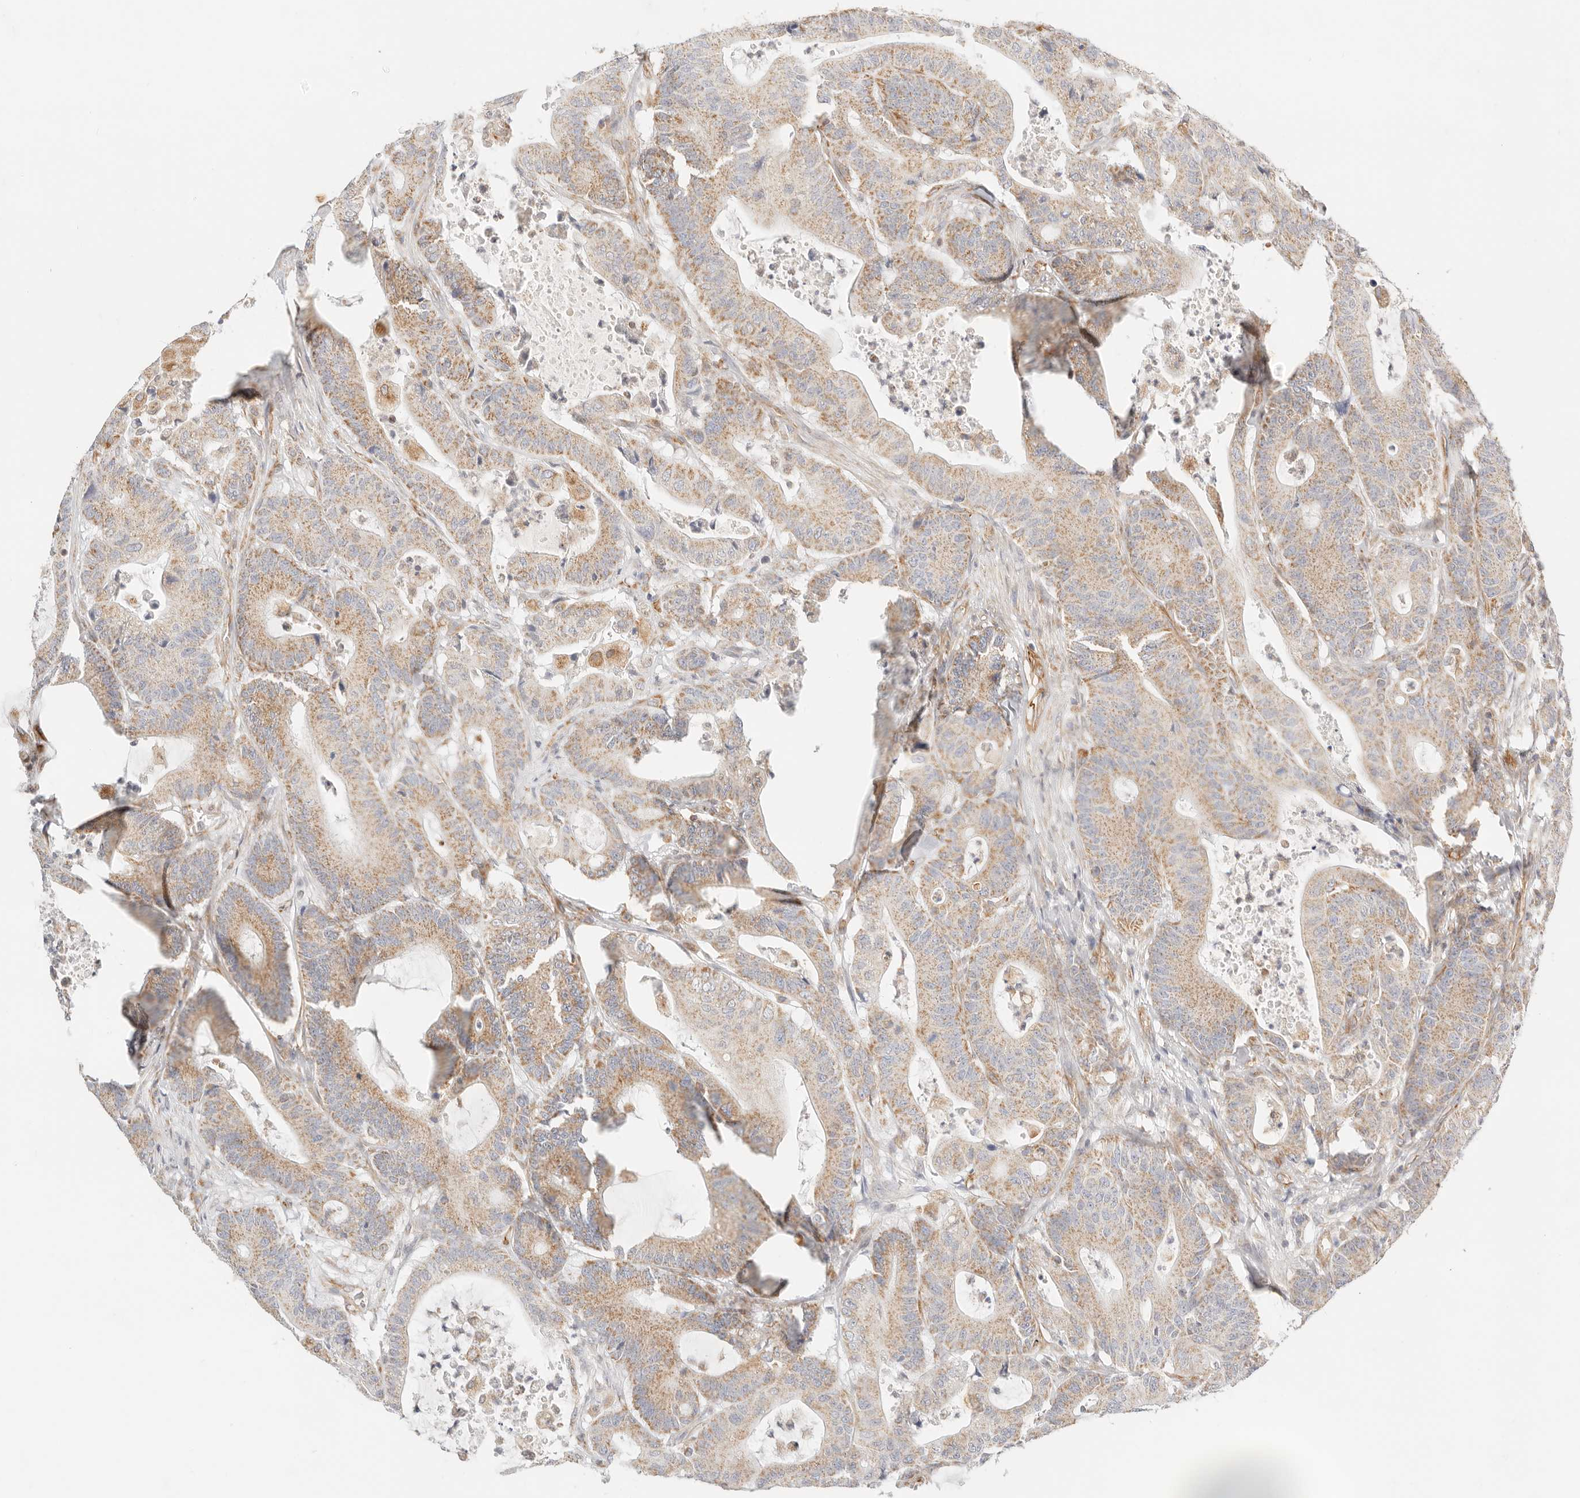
{"staining": {"intensity": "moderate", "quantity": ">75%", "location": "cytoplasmic/membranous"}, "tissue": "colorectal cancer", "cell_type": "Tumor cells", "image_type": "cancer", "snomed": [{"axis": "morphology", "description": "Adenocarcinoma, NOS"}, {"axis": "topography", "description": "Colon"}], "caption": "Moderate cytoplasmic/membranous protein positivity is identified in approximately >75% of tumor cells in adenocarcinoma (colorectal).", "gene": "ZC3H11A", "patient": {"sex": "female", "age": 84}}